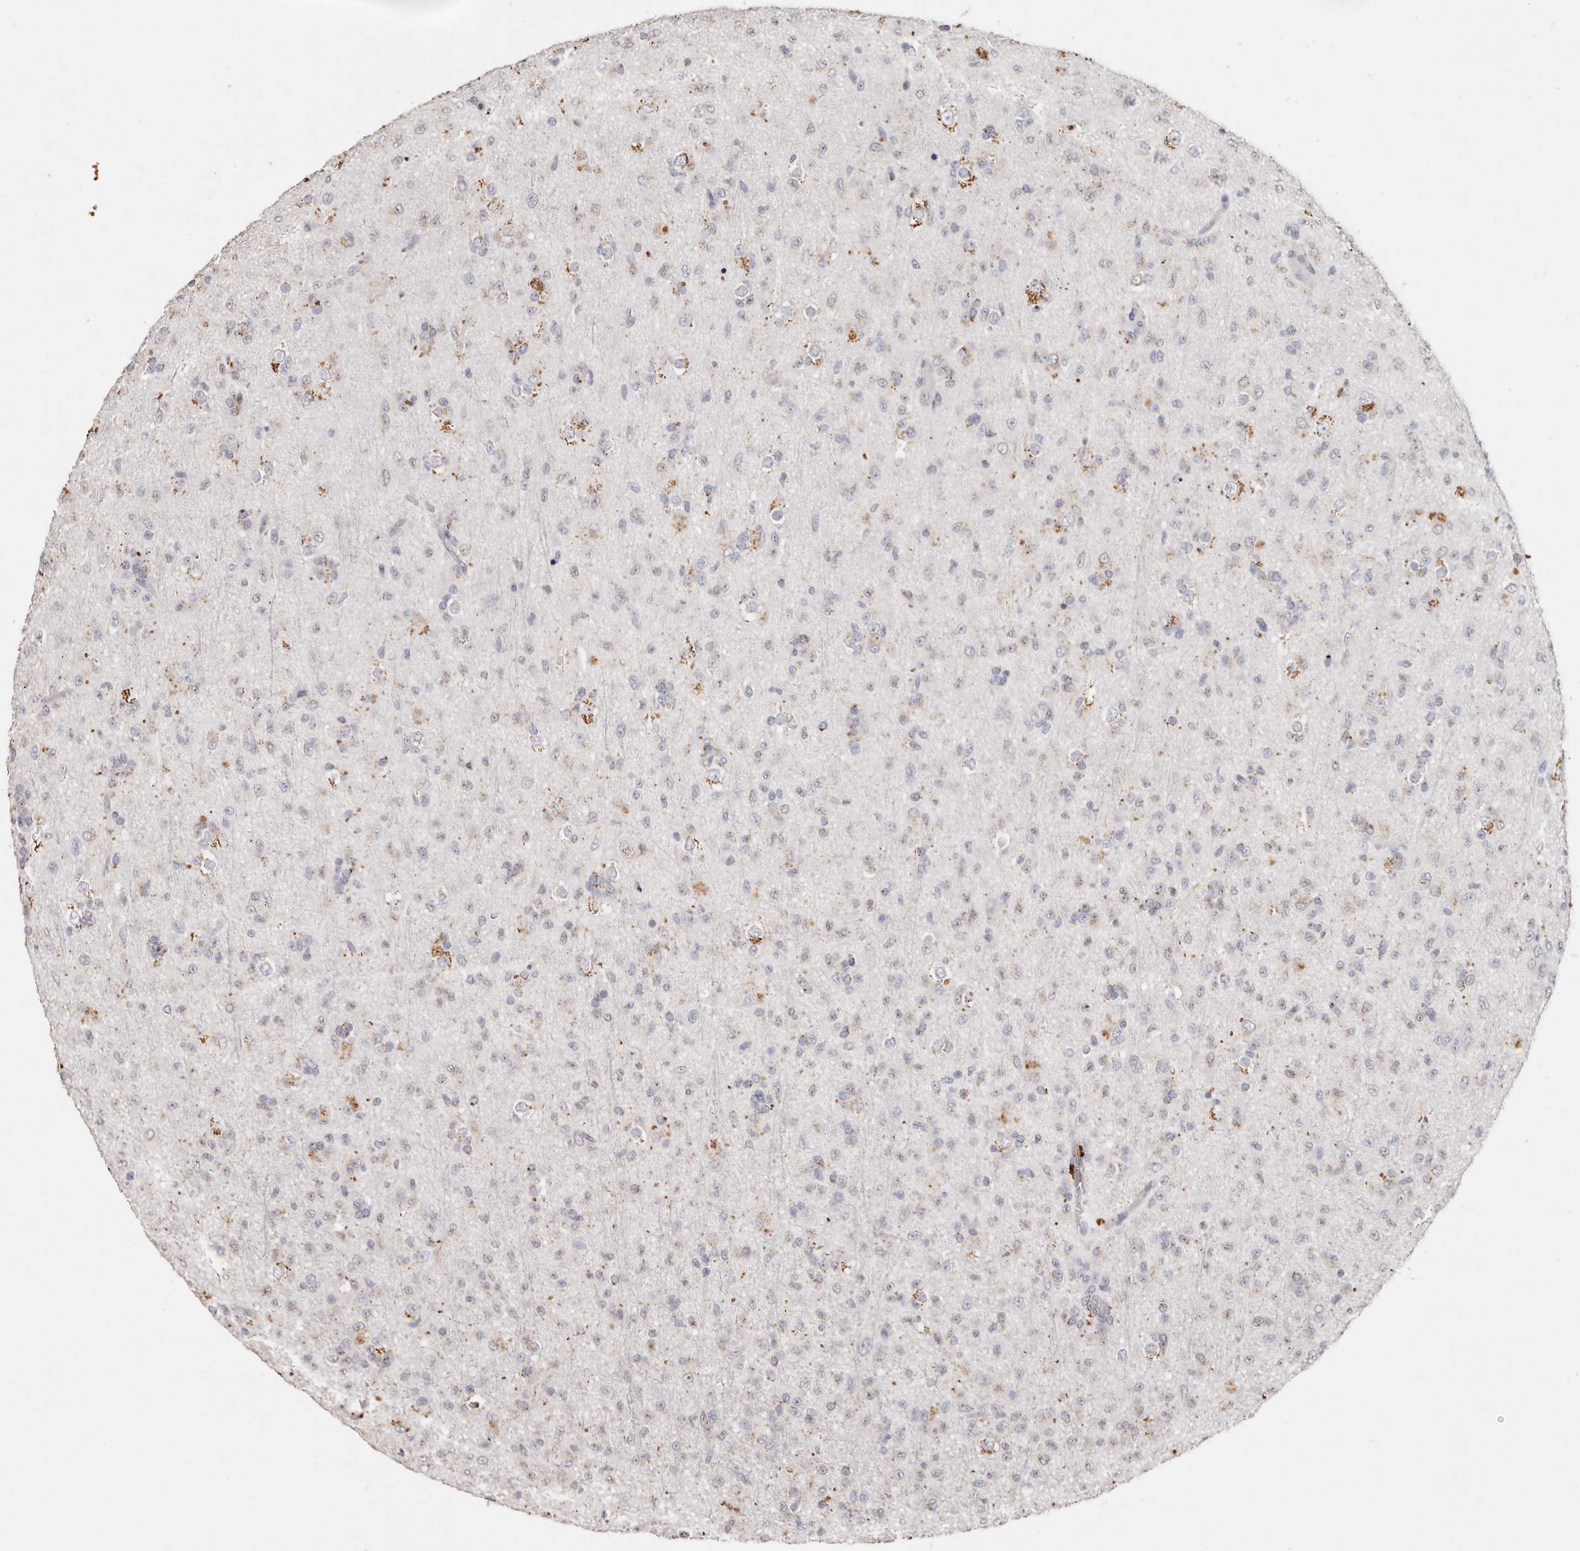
{"staining": {"intensity": "moderate", "quantity": "25%-75%", "location": "cytoplasmic/membranous"}, "tissue": "glioma", "cell_type": "Tumor cells", "image_type": "cancer", "snomed": [{"axis": "morphology", "description": "Glioma, malignant, Low grade"}, {"axis": "topography", "description": "Brain"}], "caption": "IHC photomicrograph of neoplastic tissue: human glioma stained using immunohistochemistry reveals medium levels of moderate protein expression localized specifically in the cytoplasmic/membranous of tumor cells, appearing as a cytoplasmic/membranous brown color.", "gene": "LGALS7B", "patient": {"sex": "male", "age": 65}}